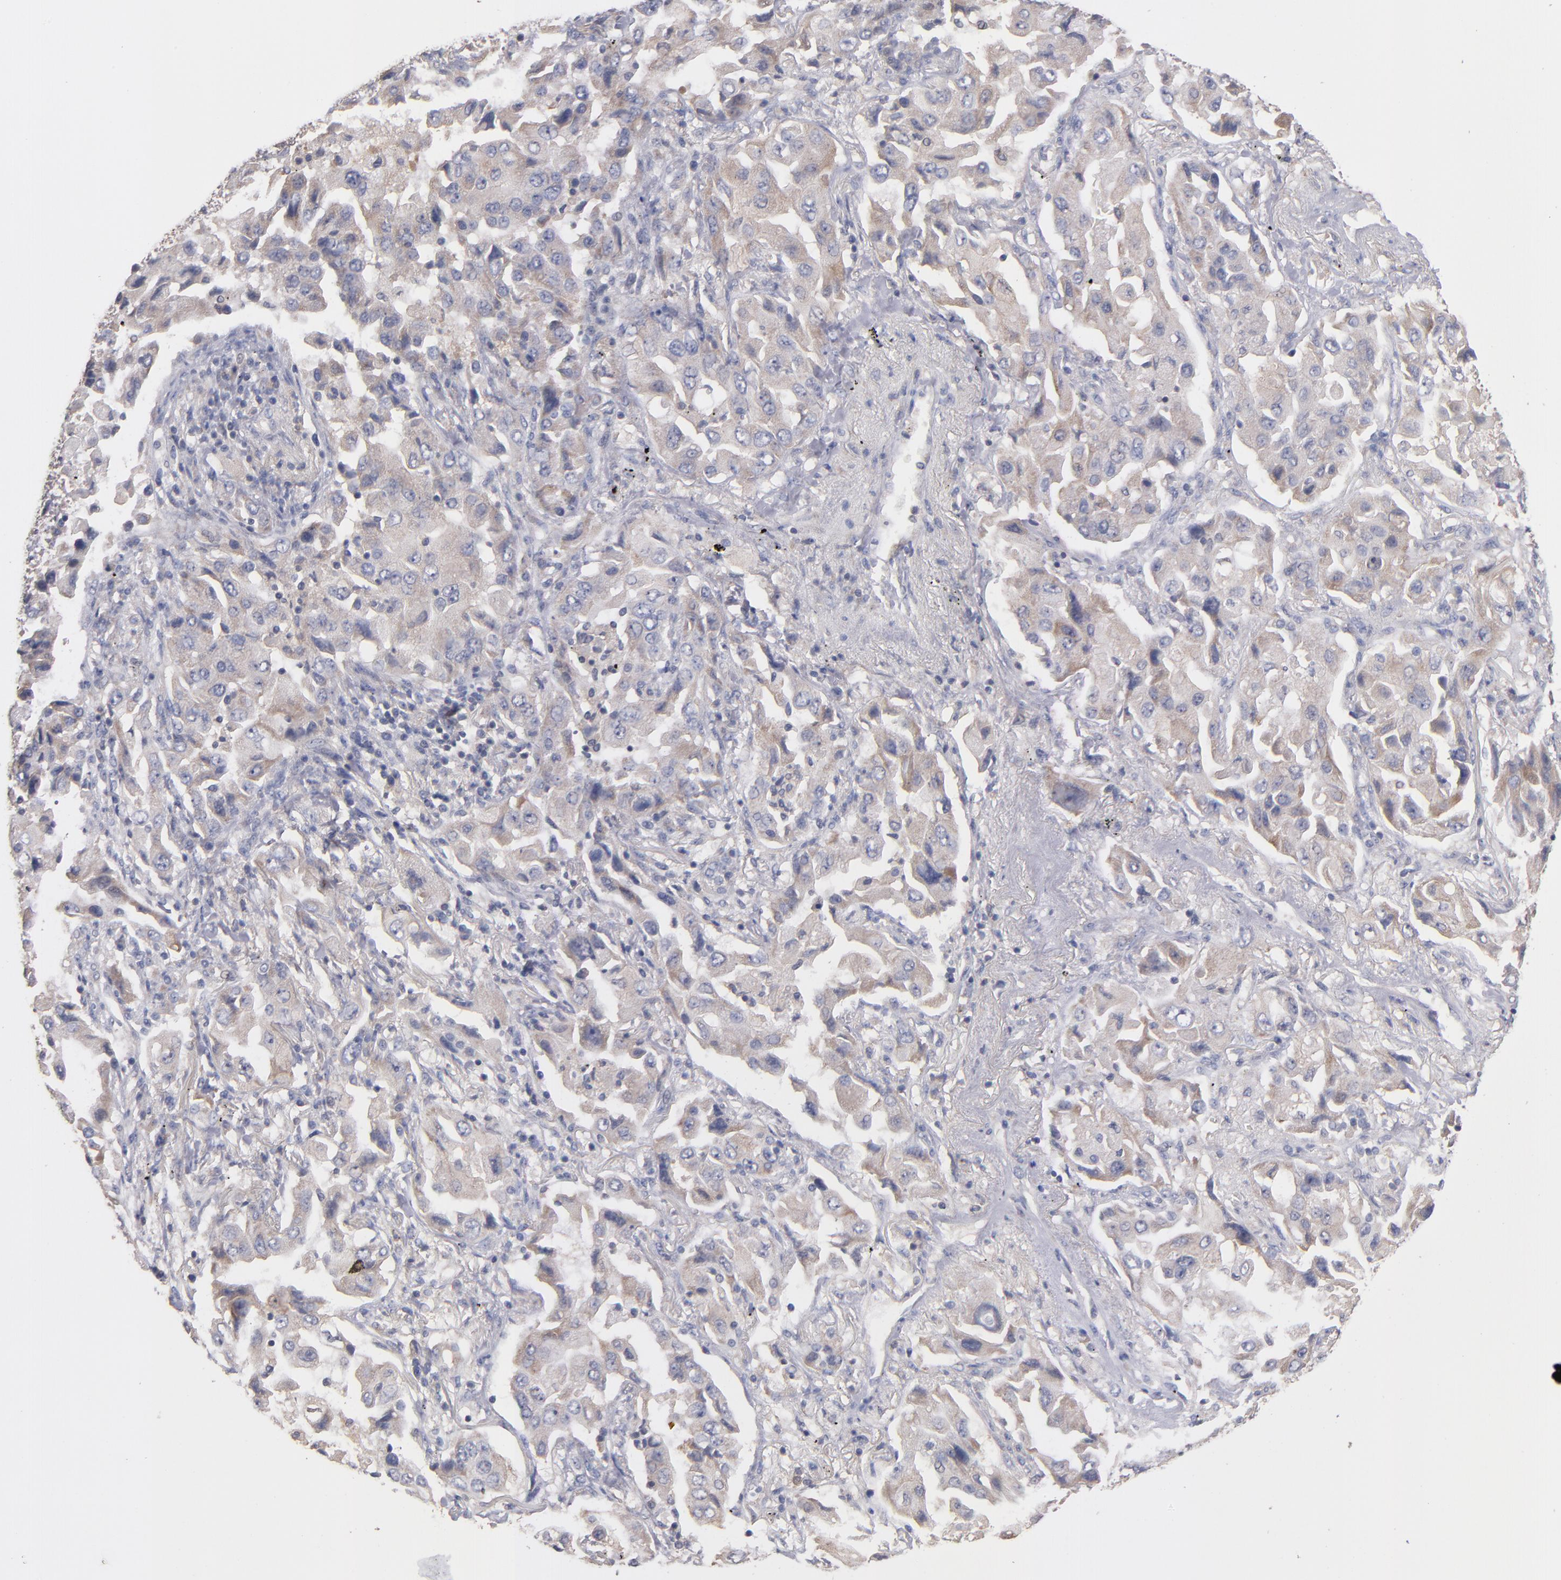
{"staining": {"intensity": "weak", "quantity": ">75%", "location": "cytoplasmic/membranous"}, "tissue": "lung cancer", "cell_type": "Tumor cells", "image_type": "cancer", "snomed": [{"axis": "morphology", "description": "Adenocarcinoma, NOS"}, {"axis": "topography", "description": "Lung"}], "caption": "Tumor cells exhibit low levels of weak cytoplasmic/membranous staining in about >75% of cells in lung cancer (adenocarcinoma).", "gene": "DACT1", "patient": {"sex": "female", "age": 65}}